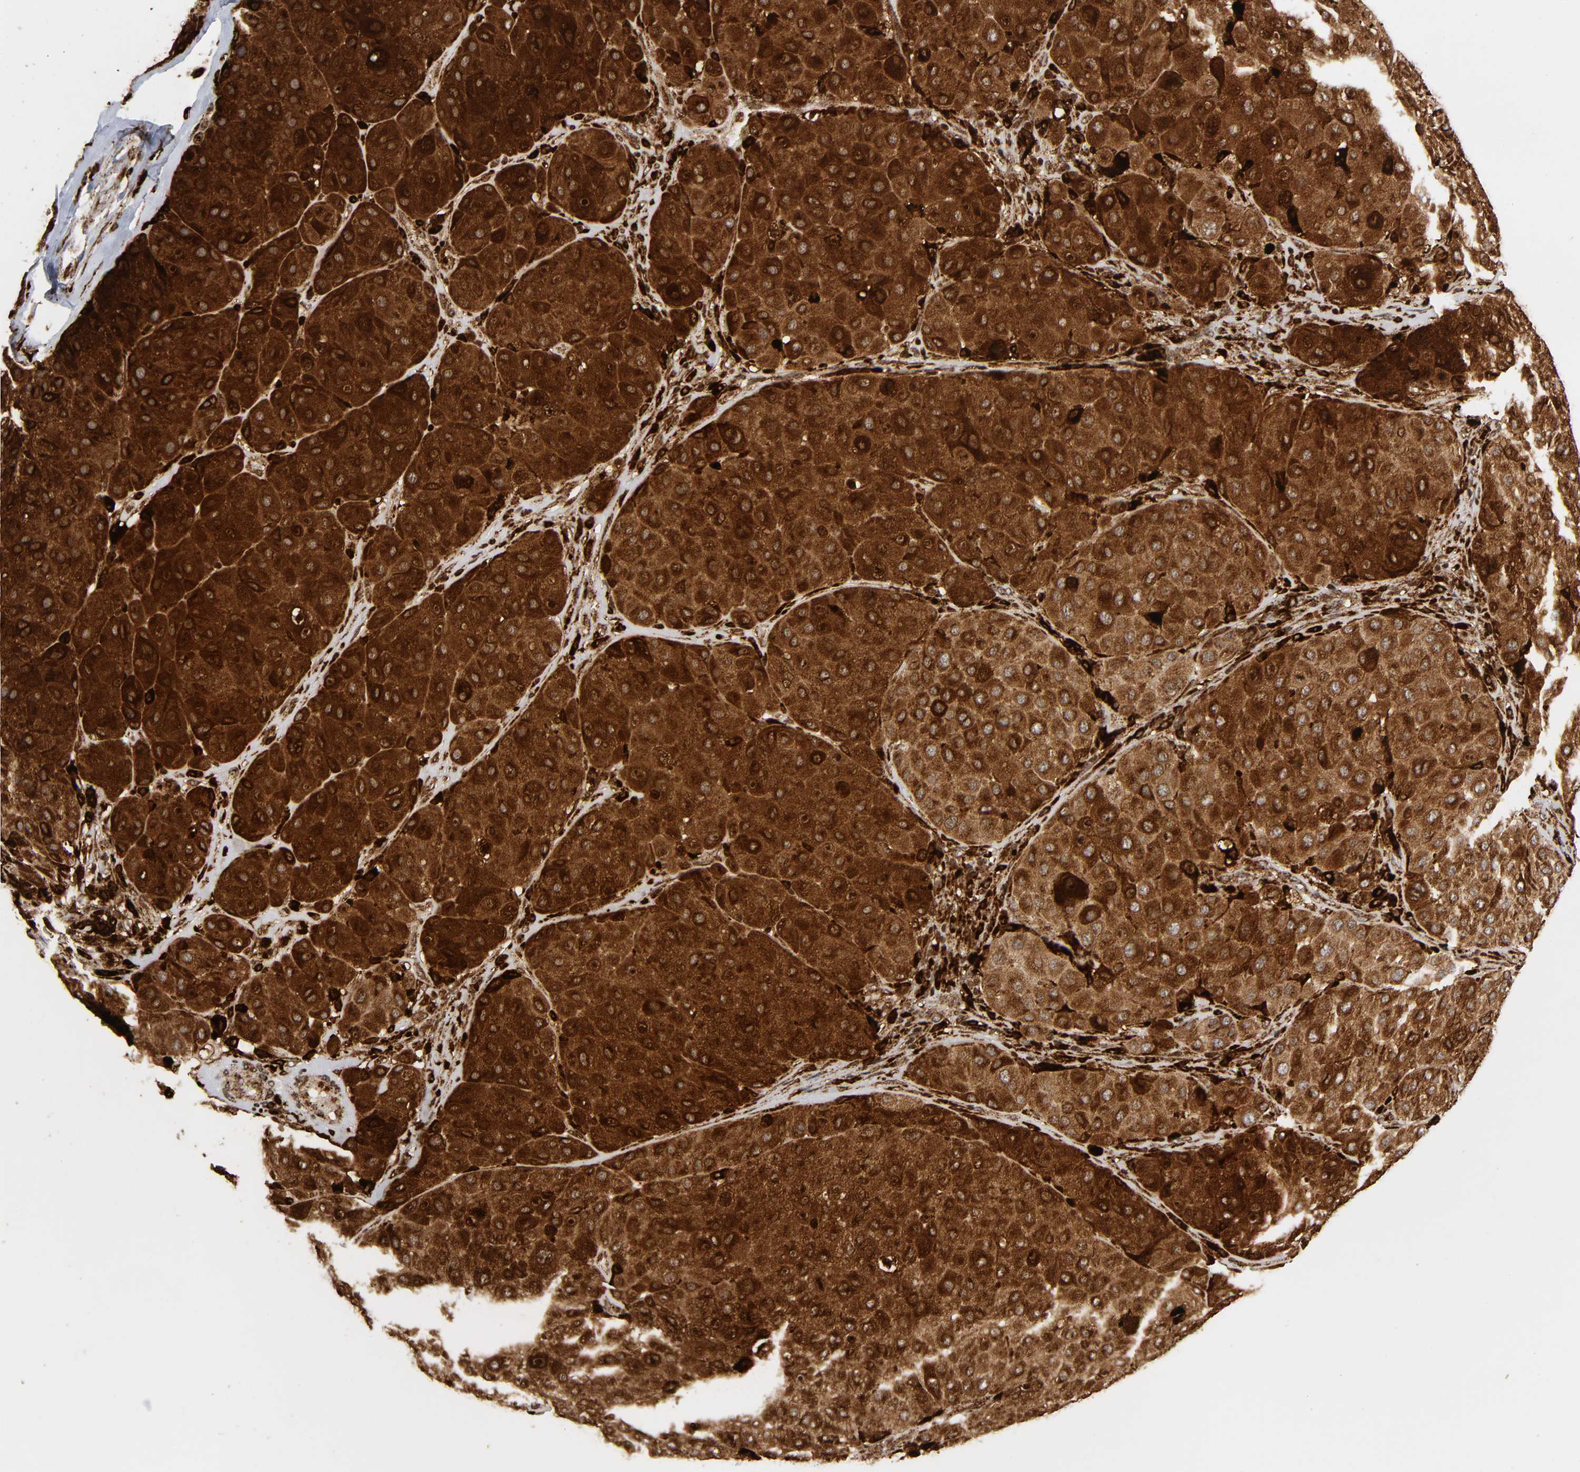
{"staining": {"intensity": "strong", "quantity": ">75%", "location": "cytoplasmic/membranous"}, "tissue": "melanoma", "cell_type": "Tumor cells", "image_type": "cancer", "snomed": [{"axis": "morphology", "description": "Normal tissue, NOS"}, {"axis": "morphology", "description": "Malignant melanoma, Metastatic site"}, {"axis": "topography", "description": "Skin"}], "caption": "Human melanoma stained with a protein marker exhibits strong staining in tumor cells.", "gene": "PSAP", "patient": {"sex": "male", "age": 41}}